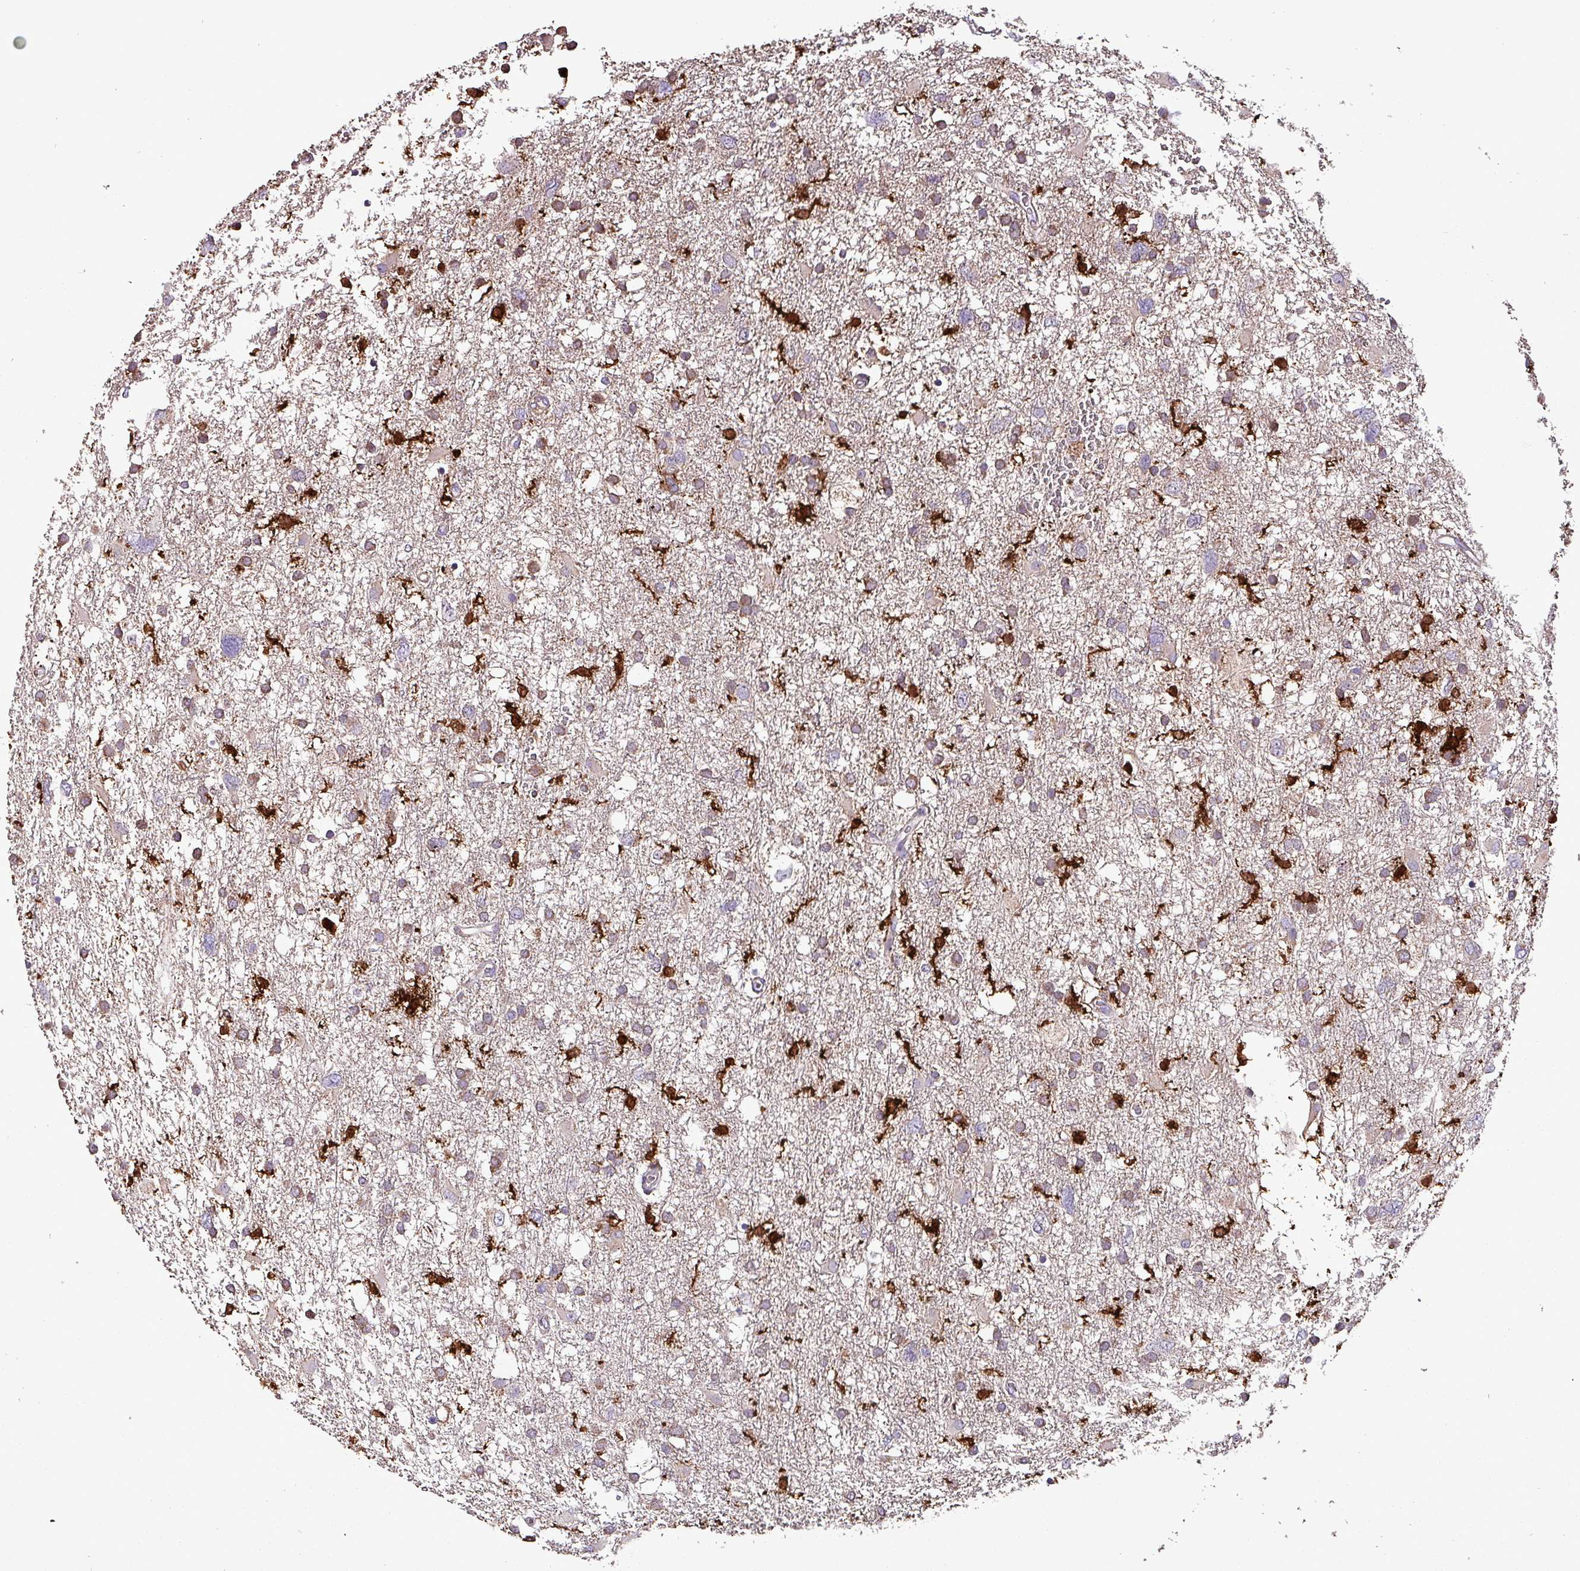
{"staining": {"intensity": "negative", "quantity": "none", "location": "none"}, "tissue": "glioma", "cell_type": "Tumor cells", "image_type": "cancer", "snomed": [{"axis": "morphology", "description": "Glioma, malignant, High grade"}, {"axis": "topography", "description": "Brain"}], "caption": "Malignant high-grade glioma was stained to show a protein in brown. There is no significant staining in tumor cells.", "gene": "SCIN", "patient": {"sex": "male", "age": 61}}